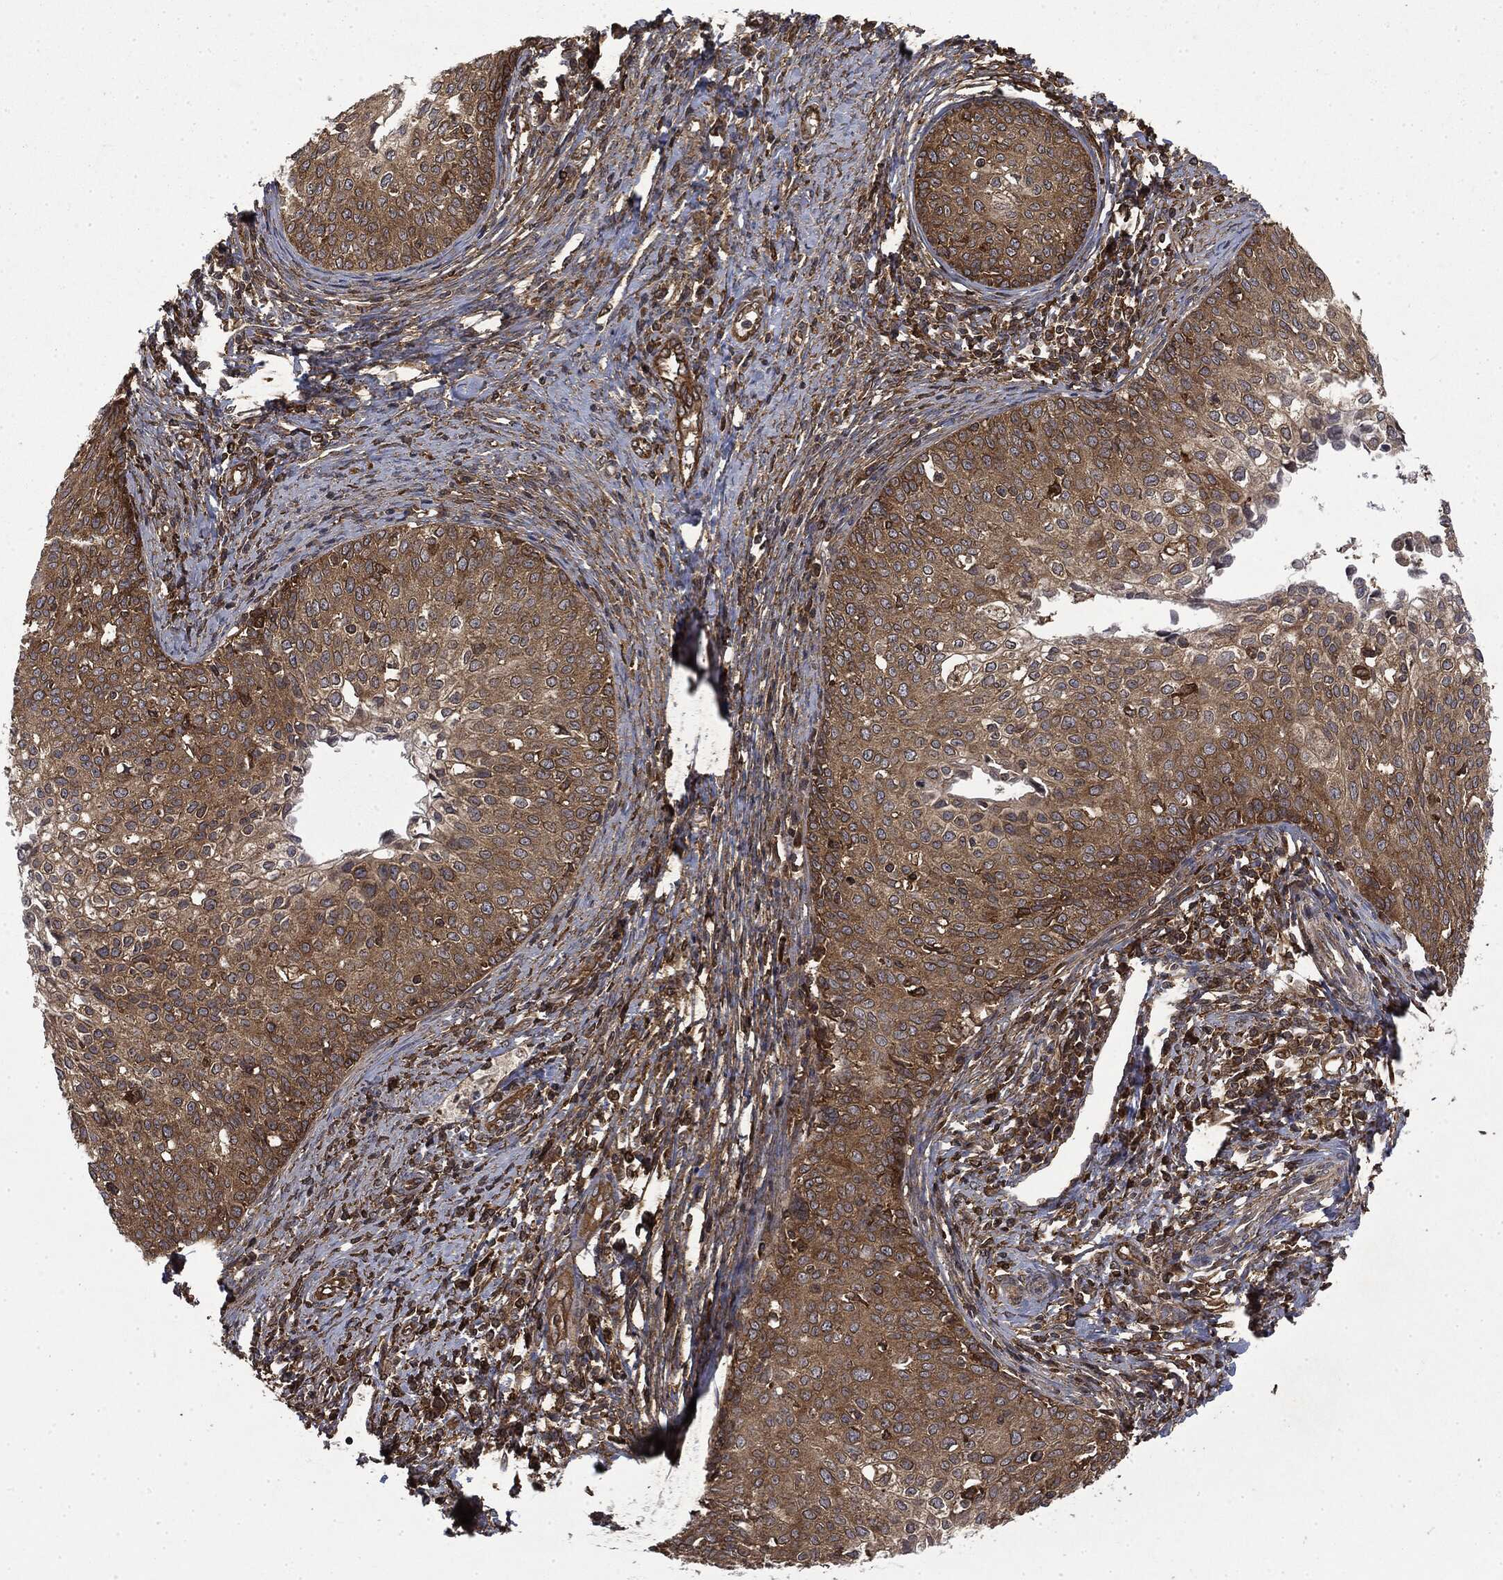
{"staining": {"intensity": "moderate", "quantity": ">75%", "location": "cytoplasmic/membranous"}, "tissue": "cervical cancer", "cell_type": "Tumor cells", "image_type": "cancer", "snomed": [{"axis": "morphology", "description": "Squamous cell carcinoma, NOS"}, {"axis": "topography", "description": "Cervix"}], "caption": "Immunohistochemical staining of cervical cancer exhibits moderate cytoplasmic/membranous protein expression in approximately >75% of tumor cells. The staining is performed using DAB brown chromogen to label protein expression. The nuclei are counter-stained blue using hematoxylin.", "gene": "SNX5", "patient": {"sex": "female", "age": 51}}